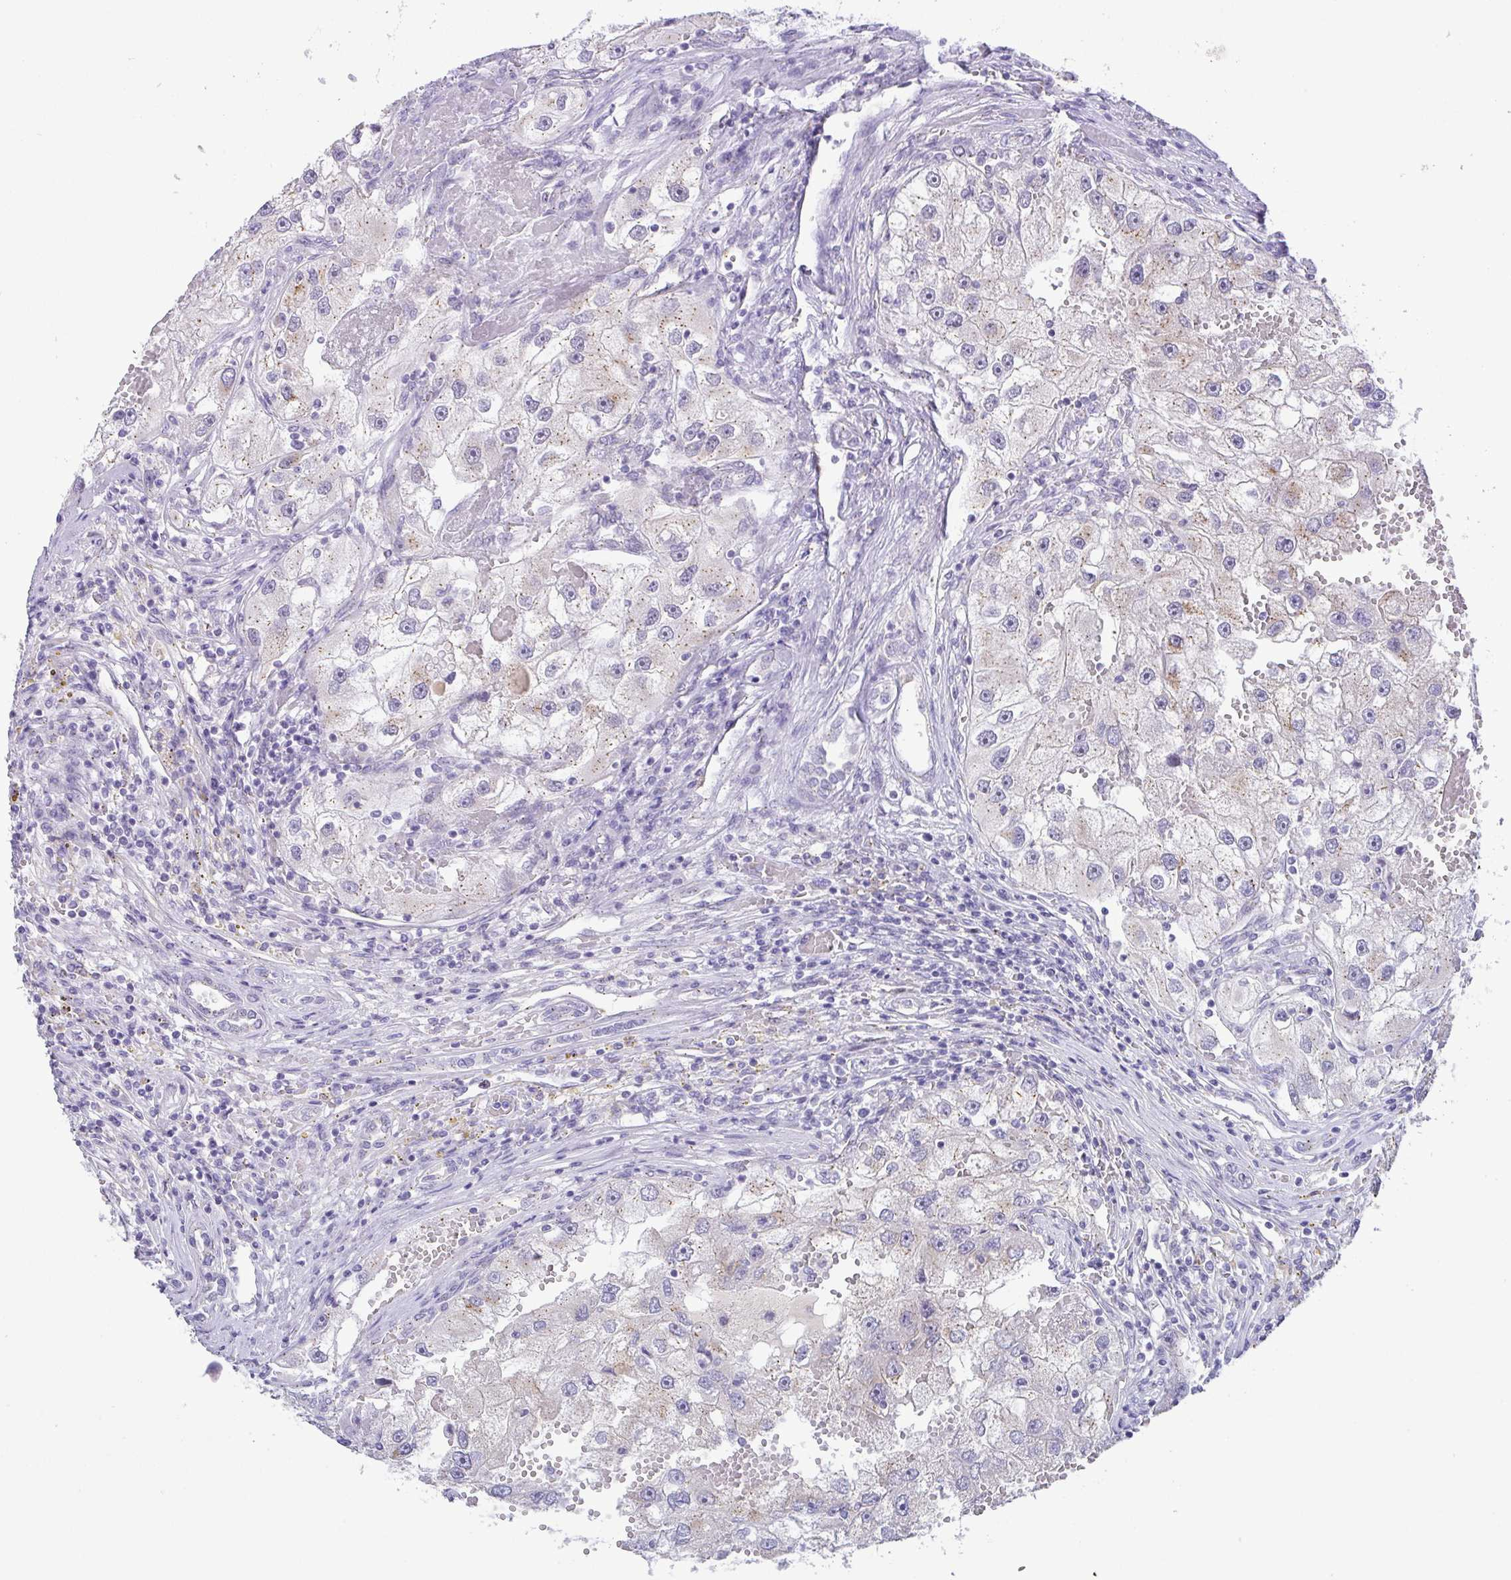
{"staining": {"intensity": "weak", "quantity": "25%-75%", "location": "cytoplasmic/membranous"}, "tissue": "renal cancer", "cell_type": "Tumor cells", "image_type": "cancer", "snomed": [{"axis": "morphology", "description": "Adenocarcinoma, NOS"}, {"axis": "topography", "description": "Kidney"}], "caption": "Renal cancer (adenocarcinoma) stained for a protein reveals weak cytoplasmic/membranous positivity in tumor cells.", "gene": "FAM177A1", "patient": {"sex": "male", "age": 63}}